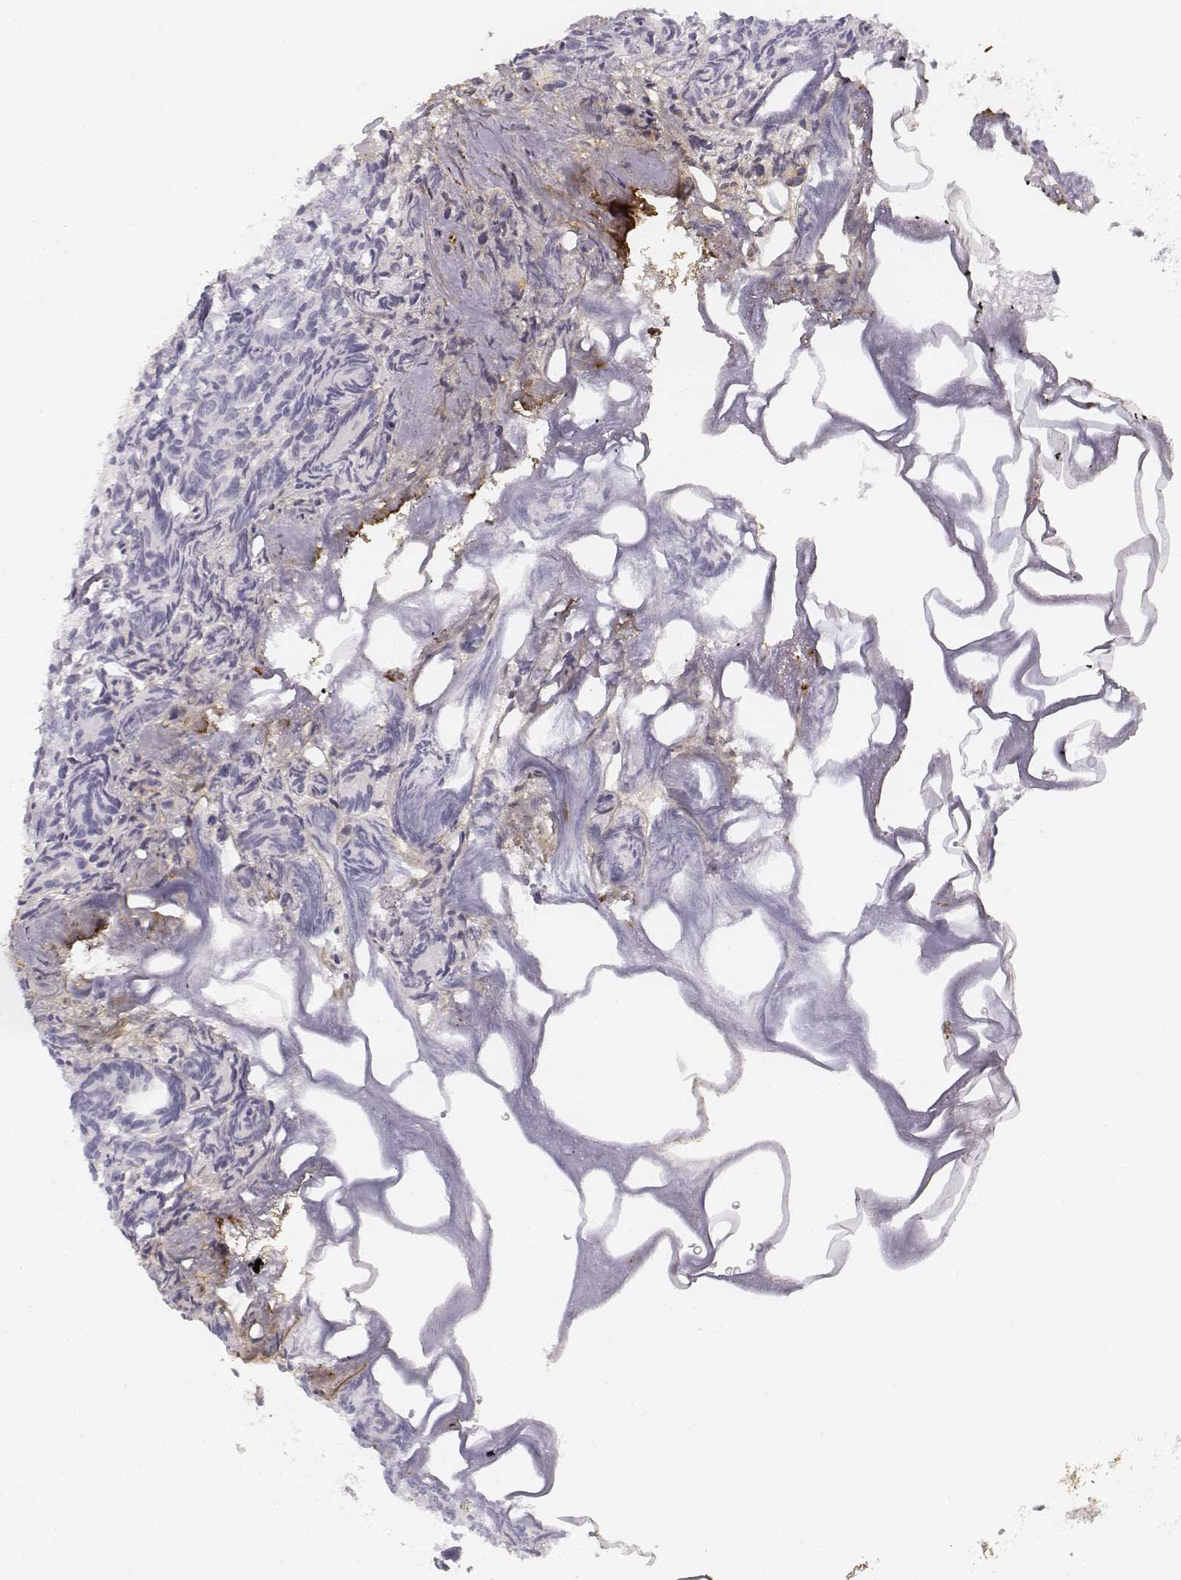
{"staining": {"intensity": "negative", "quantity": "none", "location": "none"}, "tissue": "prostate cancer", "cell_type": "Tumor cells", "image_type": "cancer", "snomed": [{"axis": "morphology", "description": "Adenocarcinoma, High grade"}, {"axis": "topography", "description": "Prostate"}], "caption": "Tumor cells show no significant staining in prostate cancer (high-grade adenocarcinoma).", "gene": "KRT84", "patient": {"sex": "male", "age": 53}}